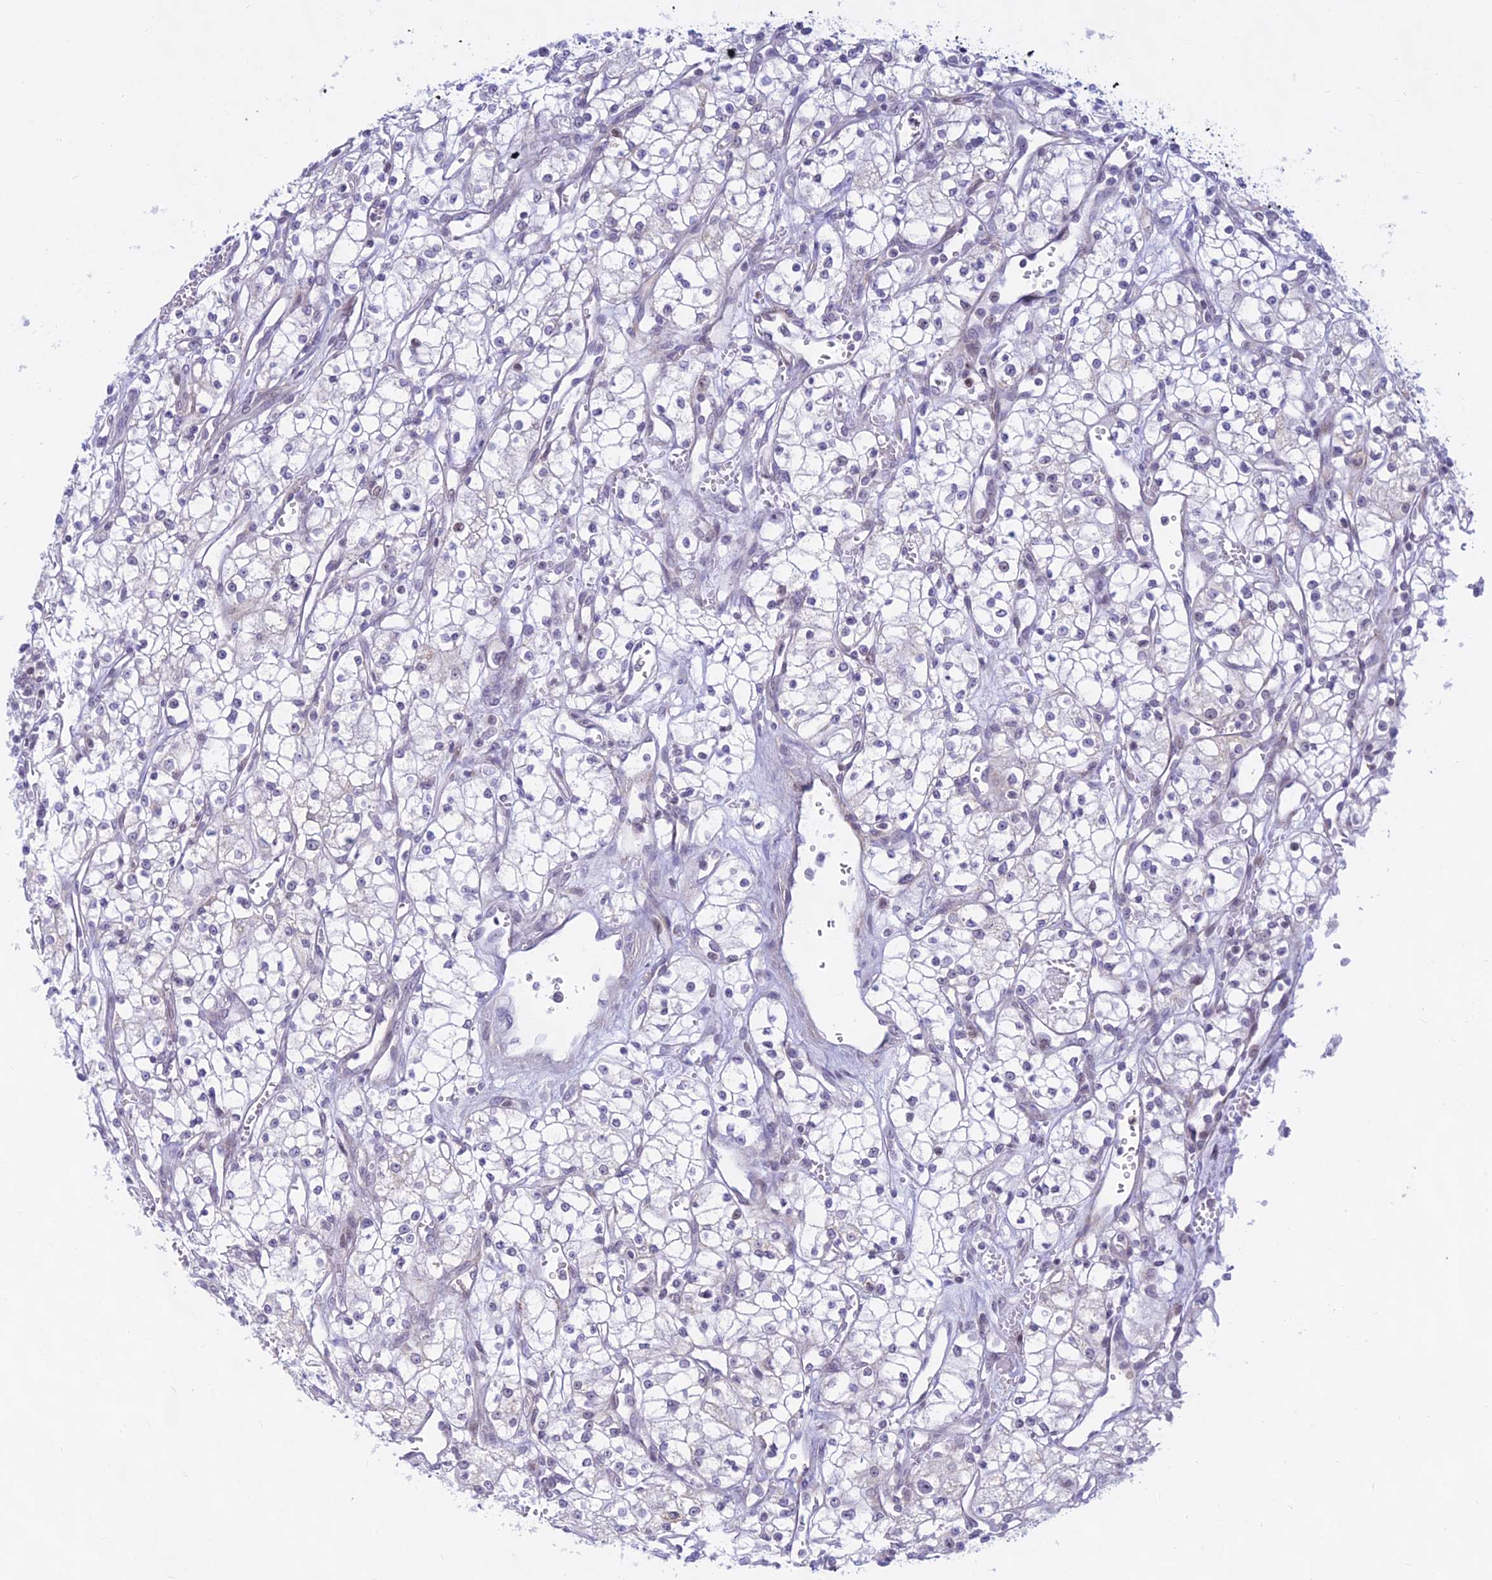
{"staining": {"intensity": "negative", "quantity": "none", "location": "none"}, "tissue": "renal cancer", "cell_type": "Tumor cells", "image_type": "cancer", "snomed": [{"axis": "morphology", "description": "Adenocarcinoma, NOS"}, {"axis": "topography", "description": "Kidney"}], "caption": "IHC photomicrograph of renal cancer stained for a protein (brown), which demonstrates no positivity in tumor cells. (Brightfield microscopy of DAB immunohistochemistry (IHC) at high magnification).", "gene": "KRR1", "patient": {"sex": "male", "age": 59}}